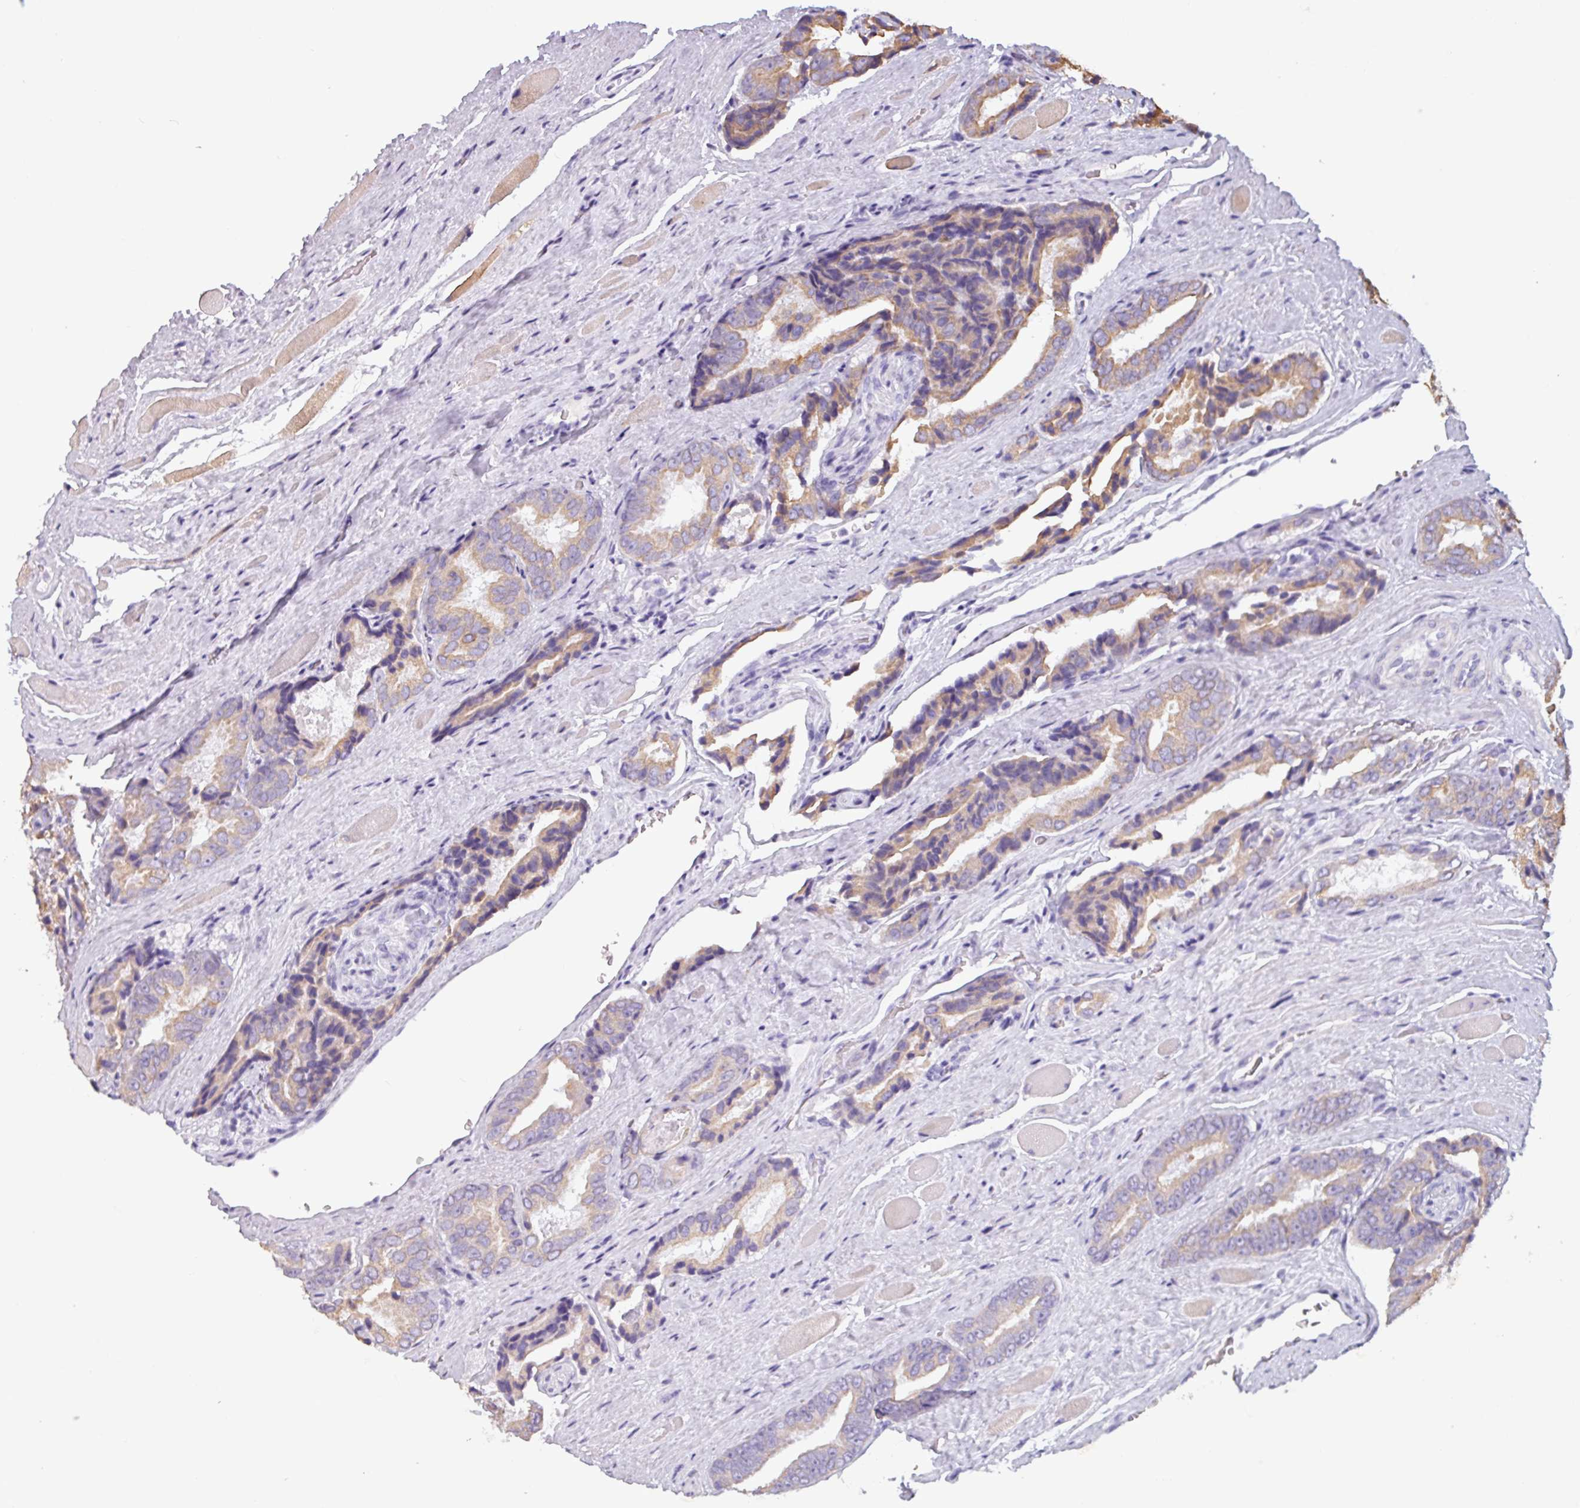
{"staining": {"intensity": "weak", "quantity": "25%-75%", "location": "cytoplasmic/membranous"}, "tissue": "prostate cancer", "cell_type": "Tumor cells", "image_type": "cancer", "snomed": [{"axis": "morphology", "description": "Adenocarcinoma, High grade"}, {"axis": "topography", "description": "Prostate"}], "caption": "An immunohistochemistry micrograph of tumor tissue is shown. Protein staining in brown highlights weak cytoplasmic/membranous positivity in prostate high-grade adenocarcinoma within tumor cells.", "gene": "CAMK1", "patient": {"sex": "male", "age": 72}}